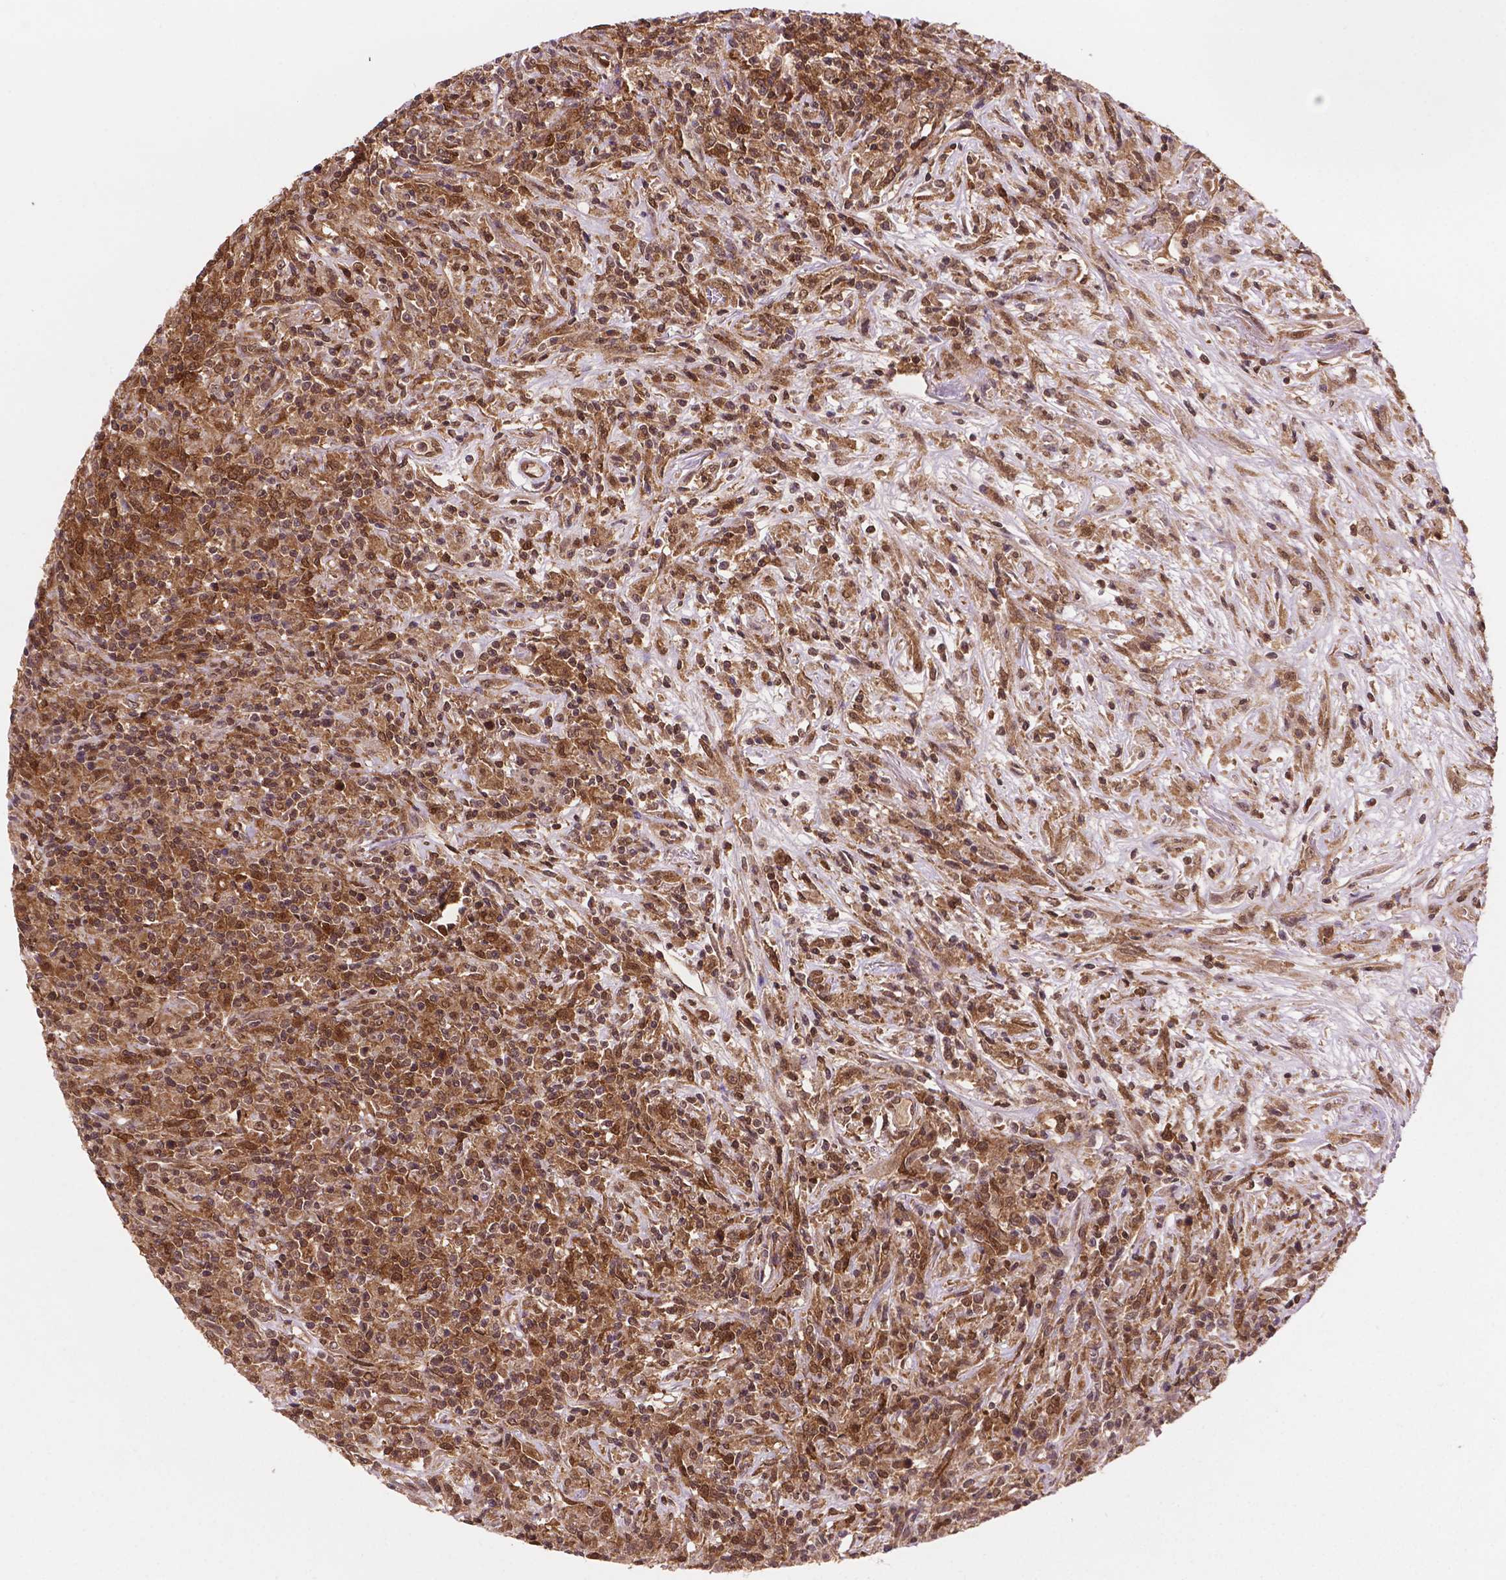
{"staining": {"intensity": "moderate", "quantity": ">75%", "location": "cytoplasmic/membranous,nuclear"}, "tissue": "lymphoma", "cell_type": "Tumor cells", "image_type": "cancer", "snomed": [{"axis": "morphology", "description": "Malignant lymphoma, non-Hodgkin's type, High grade"}, {"axis": "topography", "description": "Lung"}], "caption": "DAB (3,3'-diaminobenzidine) immunohistochemical staining of human lymphoma demonstrates moderate cytoplasmic/membranous and nuclear protein staining in about >75% of tumor cells.", "gene": "UBE2L6", "patient": {"sex": "male", "age": 79}}